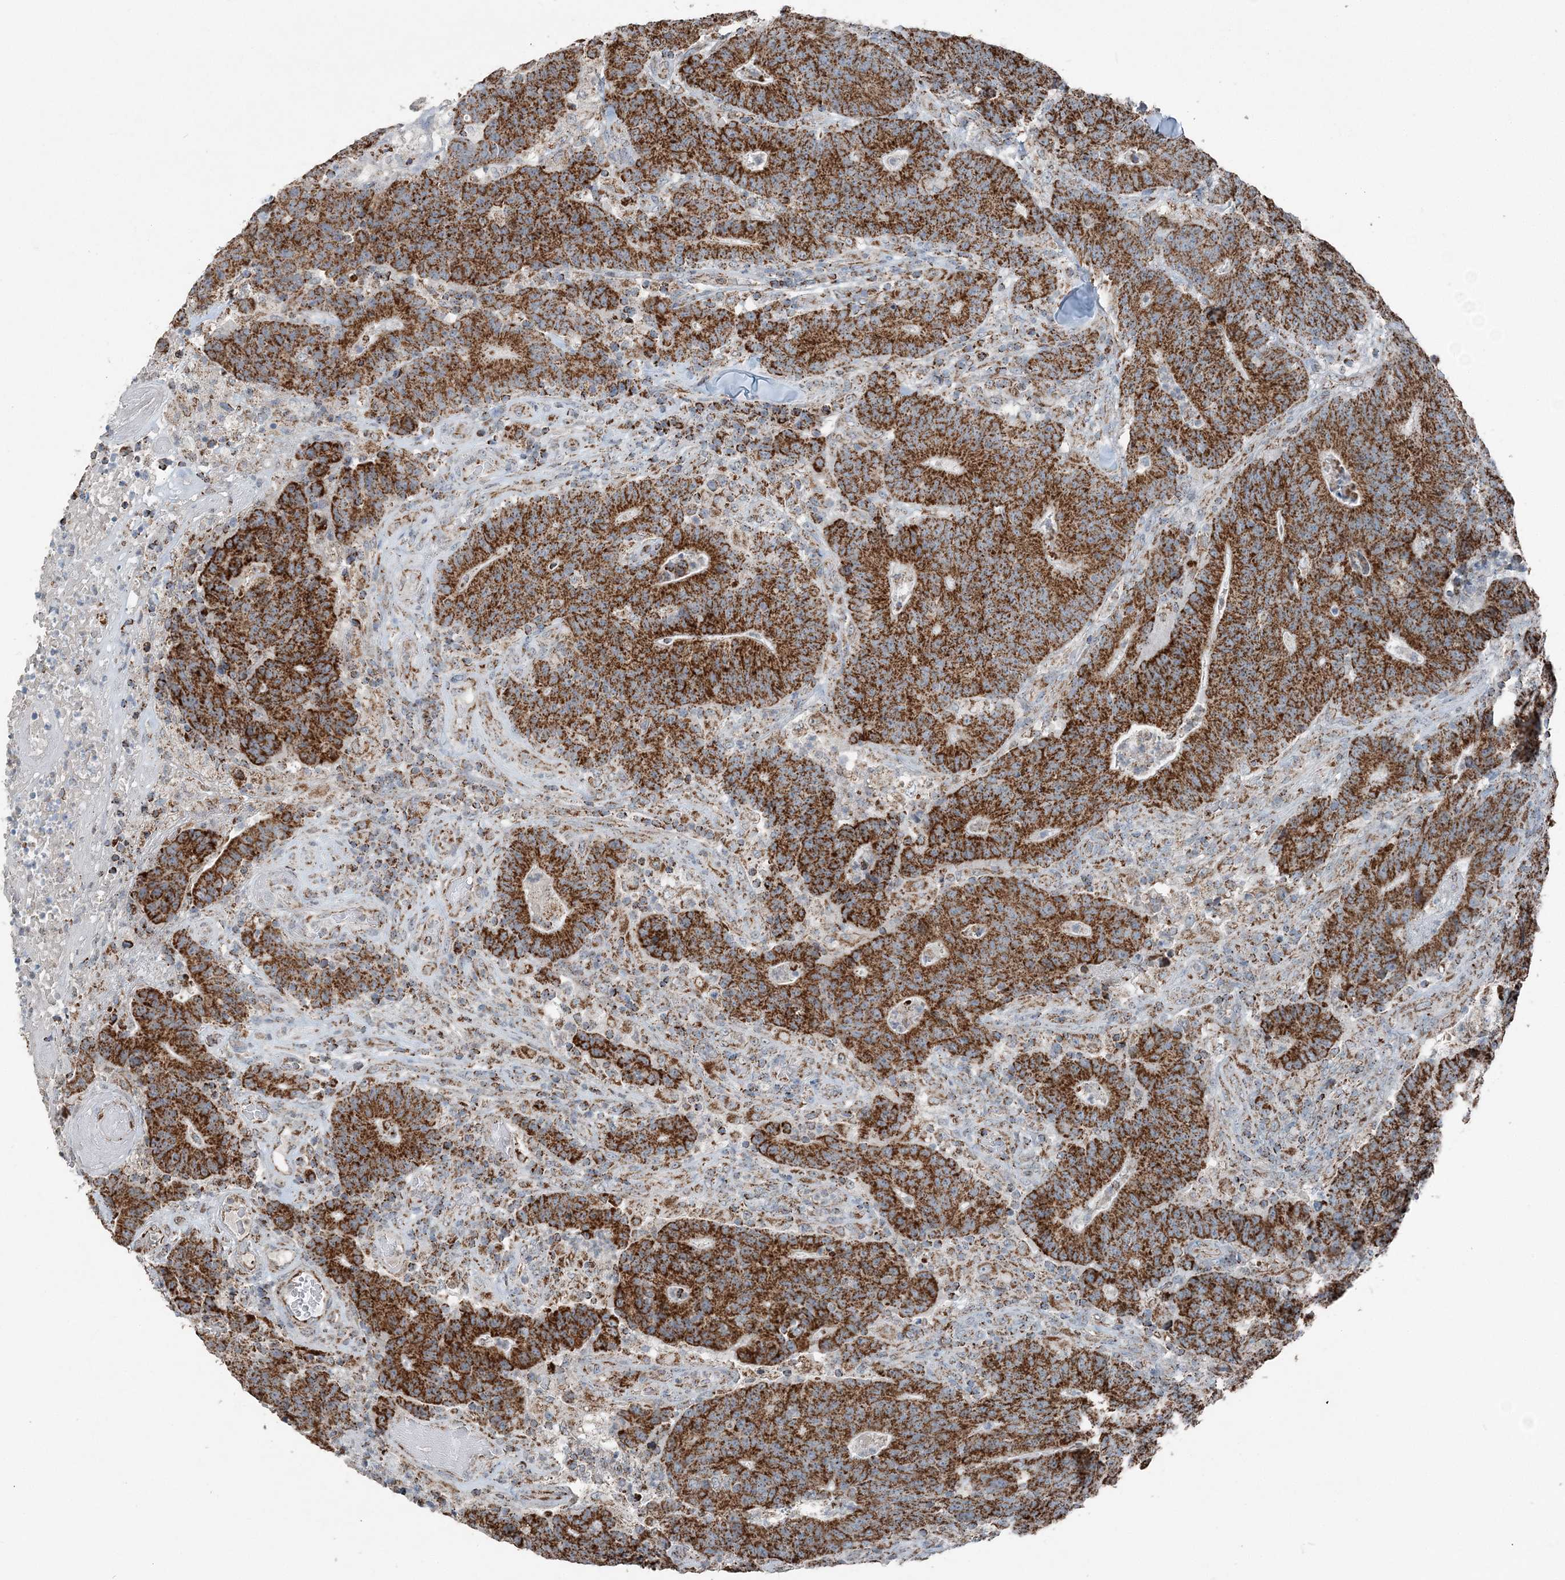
{"staining": {"intensity": "moderate", "quantity": ">75%", "location": "cytoplasmic/membranous"}, "tissue": "colorectal cancer", "cell_type": "Tumor cells", "image_type": "cancer", "snomed": [{"axis": "morphology", "description": "Normal tissue, NOS"}, {"axis": "morphology", "description": "Adenocarcinoma, NOS"}, {"axis": "topography", "description": "Colon"}], "caption": "Immunohistochemistry (IHC) histopathology image of human colorectal cancer (adenocarcinoma) stained for a protein (brown), which reveals medium levels of moderate cytoplasmic/membranous staining in approximately >75% of tumor cells.", "gene": "SUCLG1", "patient": {"sex": "female", "age": 75}}